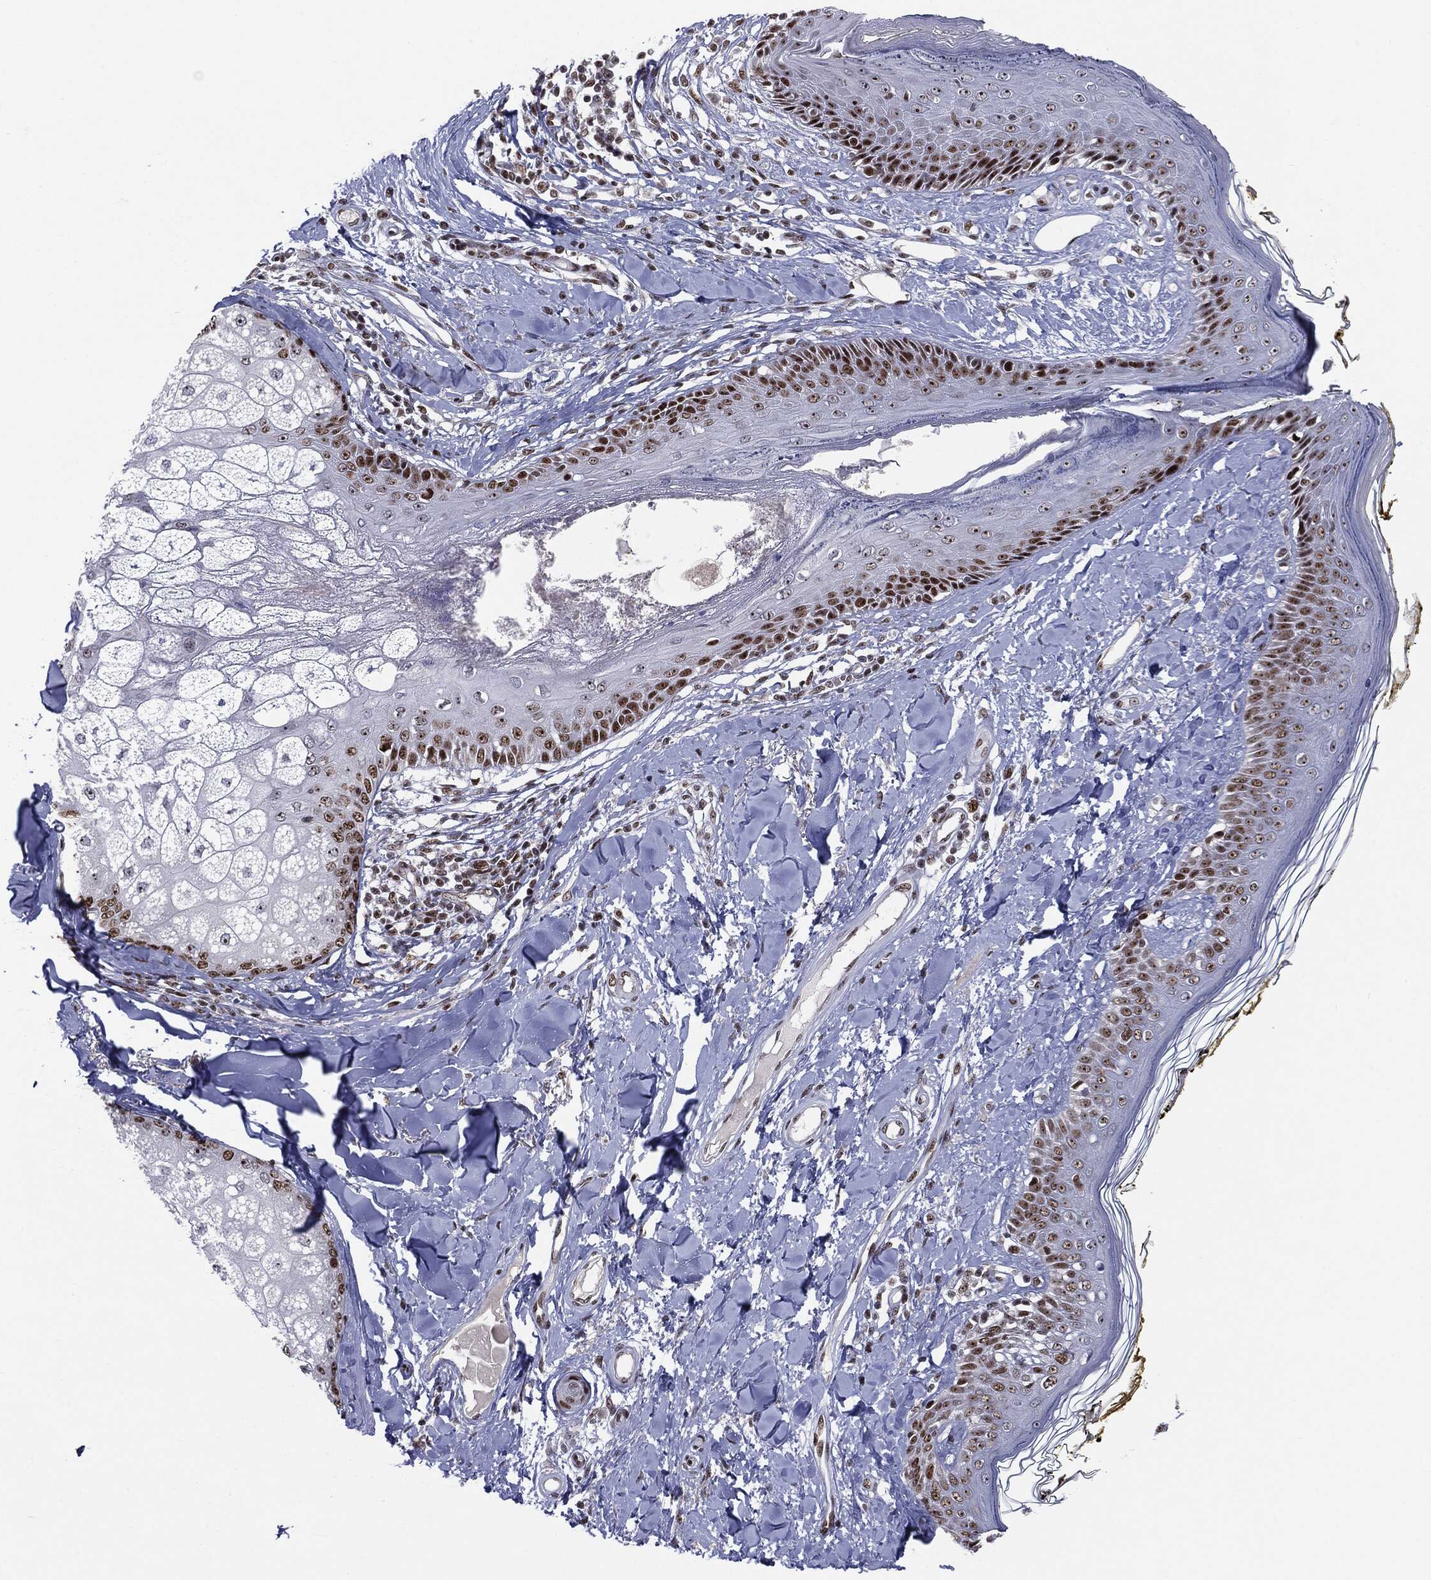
{"staining": {"intensity": "negative", "quantity": "none", "location": "none"}, "tissue": "skin", "cell_type": "Fibroblasts", "image_type": "normal", "snomed": [{"axis": "morphology", "description": "Normal tissue, NOS"}, {"axis": "topography", "description": "Skin"}], "caption": "Immunohistochemistry of normal skin demonstrates no positivity in fibroblasts.", "gene": "MDC1", "patient": {"sex": "male", "age": 76}}